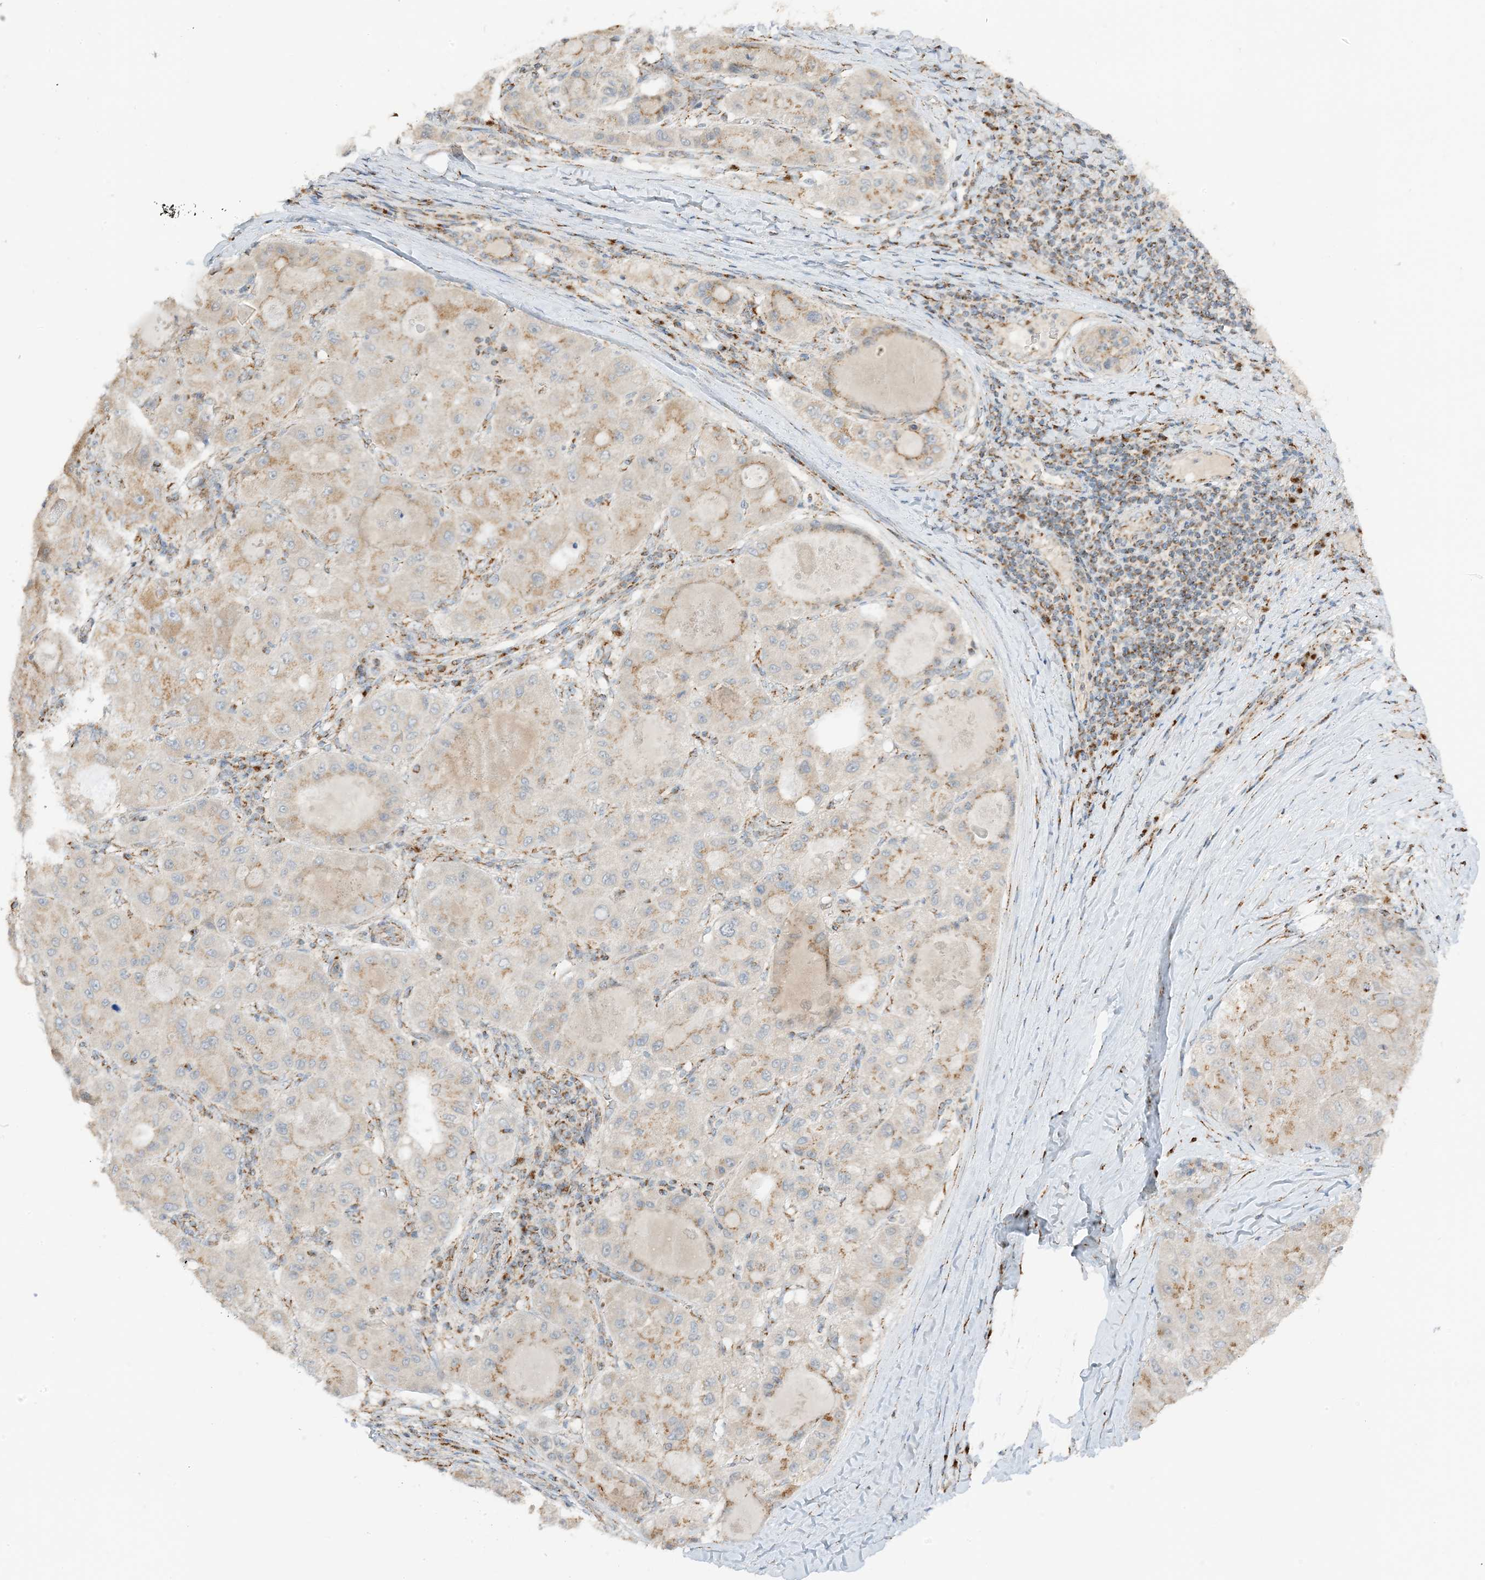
{"staining": {"intensity": "weak", "quantity": "25%-75%", "location": "cytoplasmic/membranous"}, "tissue": "liver cancer", "cell_type": "Tumor cells", "image_type": "cancer", "snomed": [{"axis": "morphology", "description": "Carcinoma, Hepatocellular, NOS"}, {"axis": "topography", "description": "Liver"}], "caption": "This is an image of immunohistochemistry (IHC) staining of hepatocellular carcinoma (liver), which shows weak expression in the cytoplasmic/membranous of tumor cells.", "gene": "SLC25A12", "patient": {"sex": "male", "age": 80}}